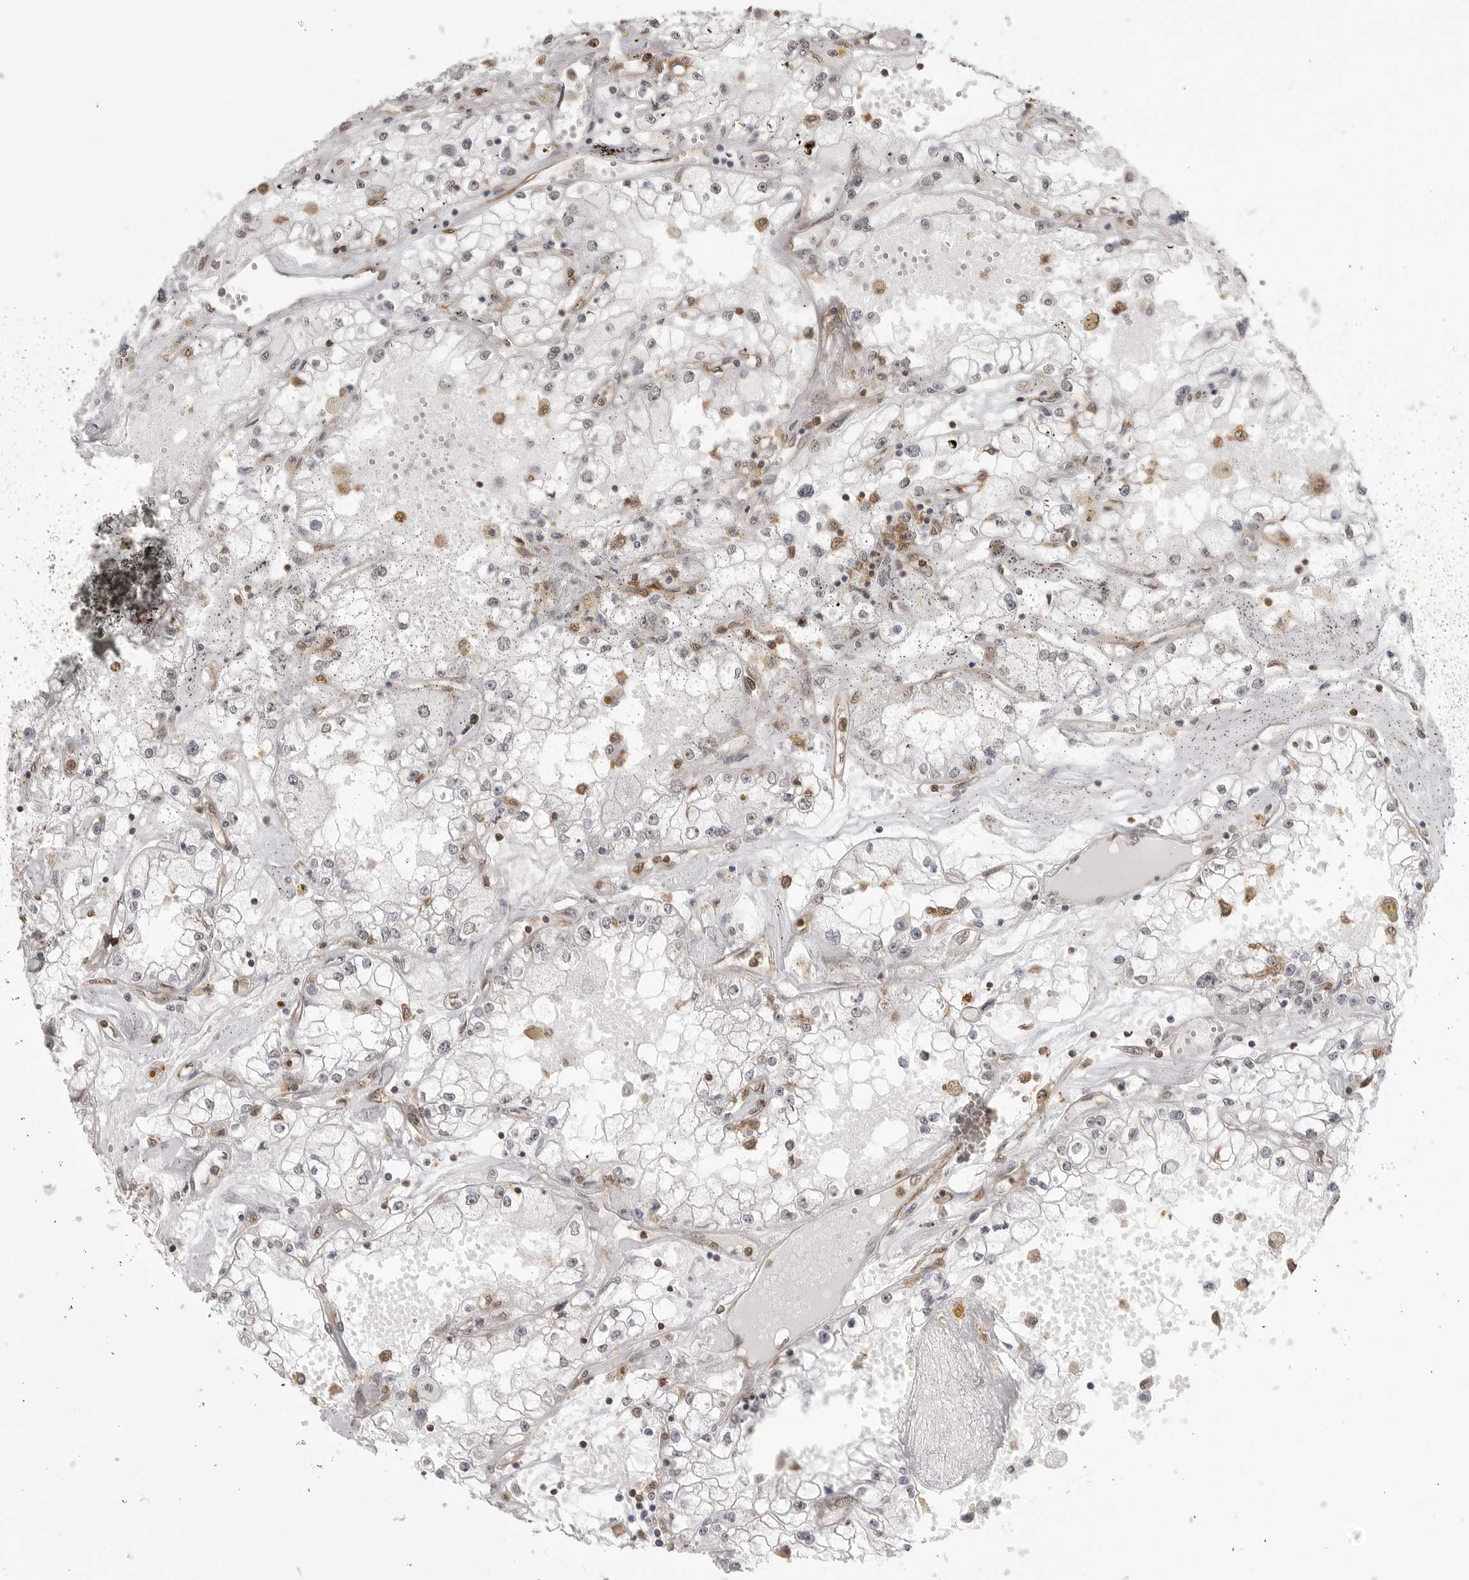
{"staining": {"intensity": "negative", "quantity": "none", "location": "none"}, "tissue": "renal cancer", "cell_type": "Tumor cells", "image_type": "cancer", "snomed": [{"axis": "morphology", "description": "Adenocarcinoma, NOS"}, {"axis": "topography", "description": "Kidney"}], "caption": "The photomicrograph exhibits no significant expression in tumor cells of renal cancer (adenocarcinoma).", "gene": "GPC2", "patient": {"sex": "male", "age": 56}}